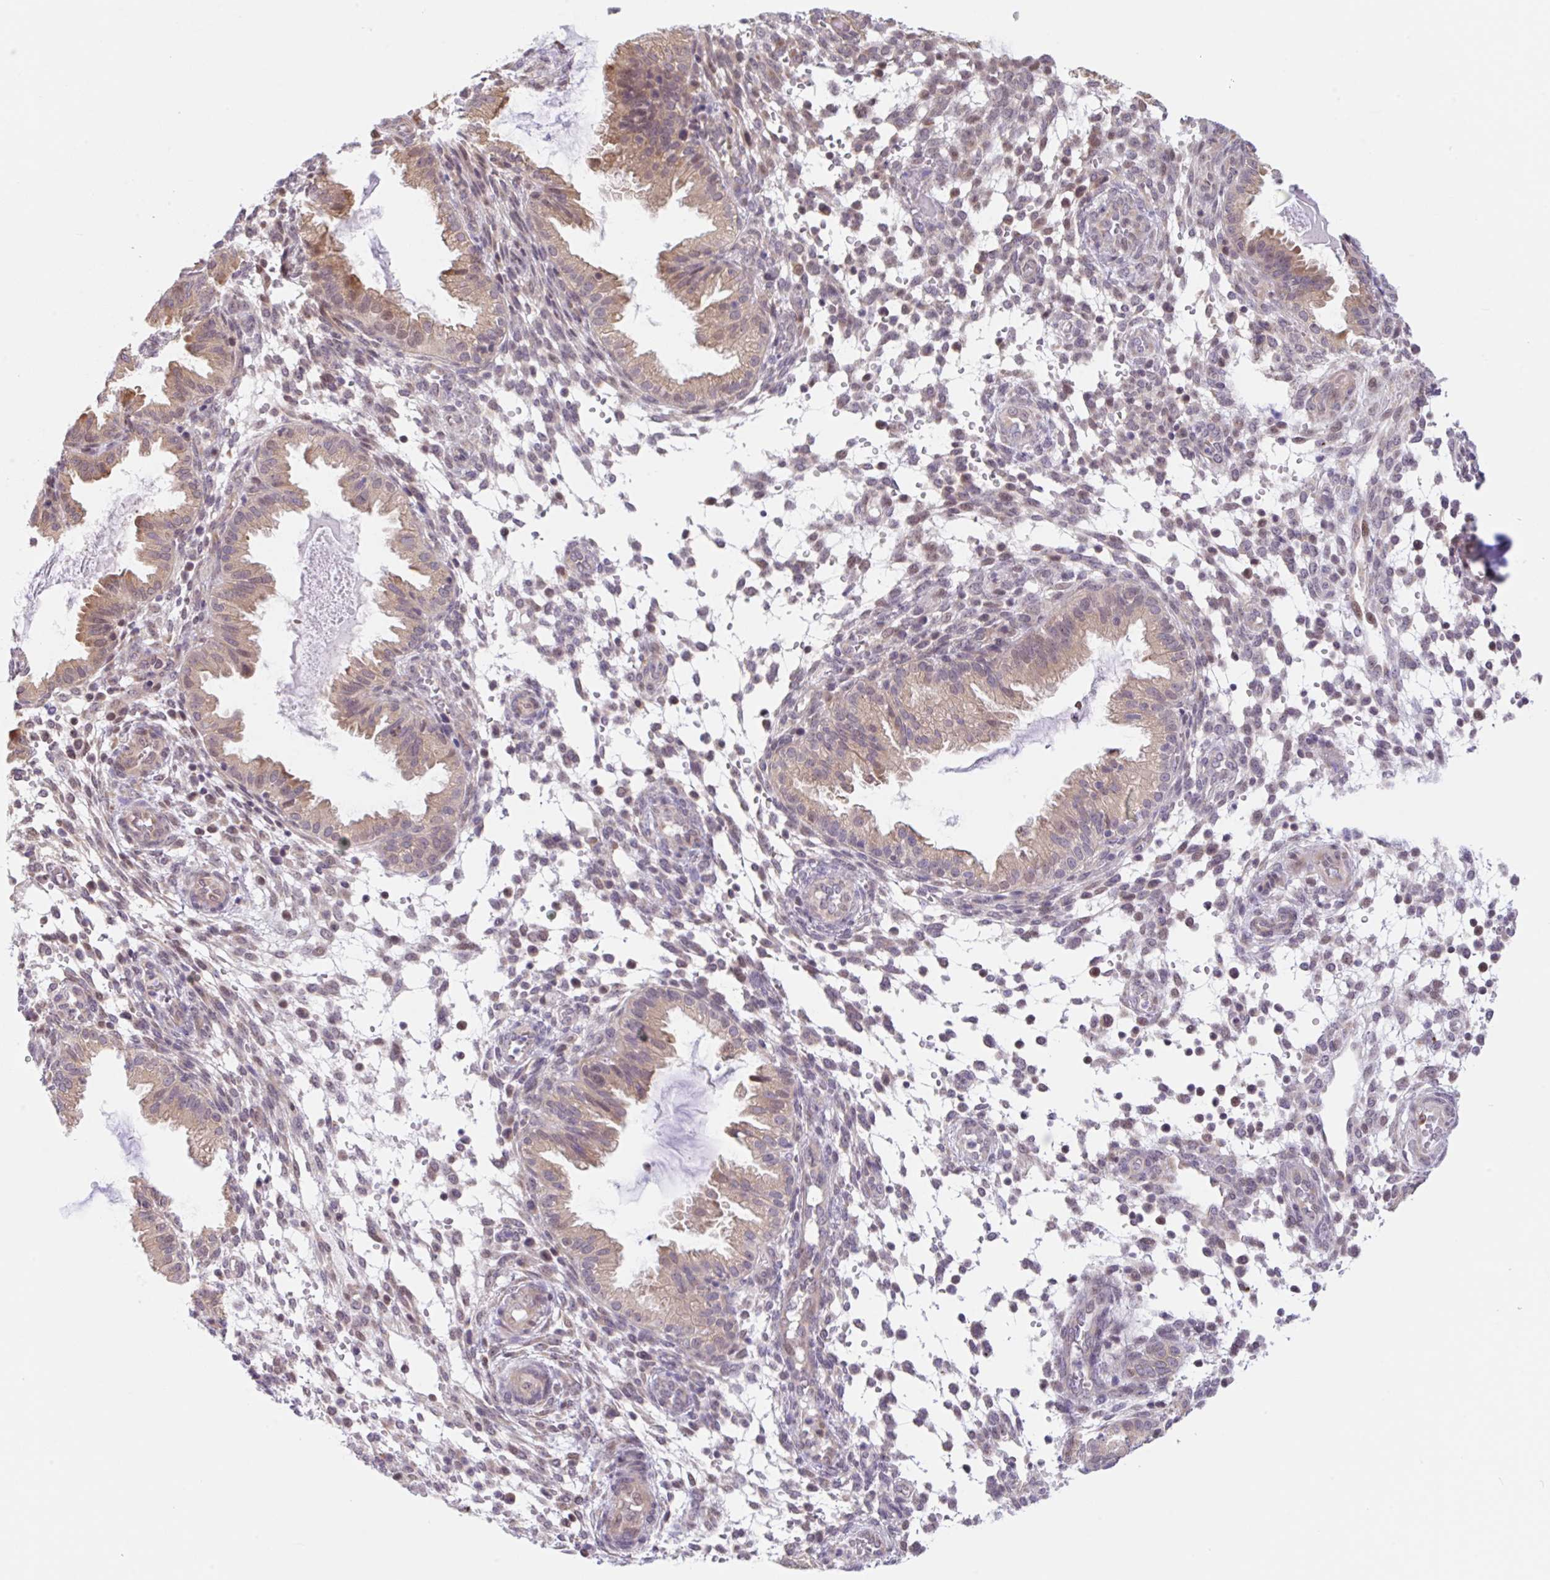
{"staining": {"intensity": "weak", "quantity": "<25%", "location": "nuclear"}, "tissue": "endometrium", "cell_type": "Cells in endometrial stroma", "image_type": "normal", "snomed": [{"axis": "morphology", "description": "Normal tissue, NOS"}, {"axis": "topography", "description": "Endometrium"}], "caption": "A photomicrograph of endometrium stained for a protein displays no brown staining in cells in endometrial stroma.", "gene": "TBPL2", "patient": {"sex": "female", "age": 33}}